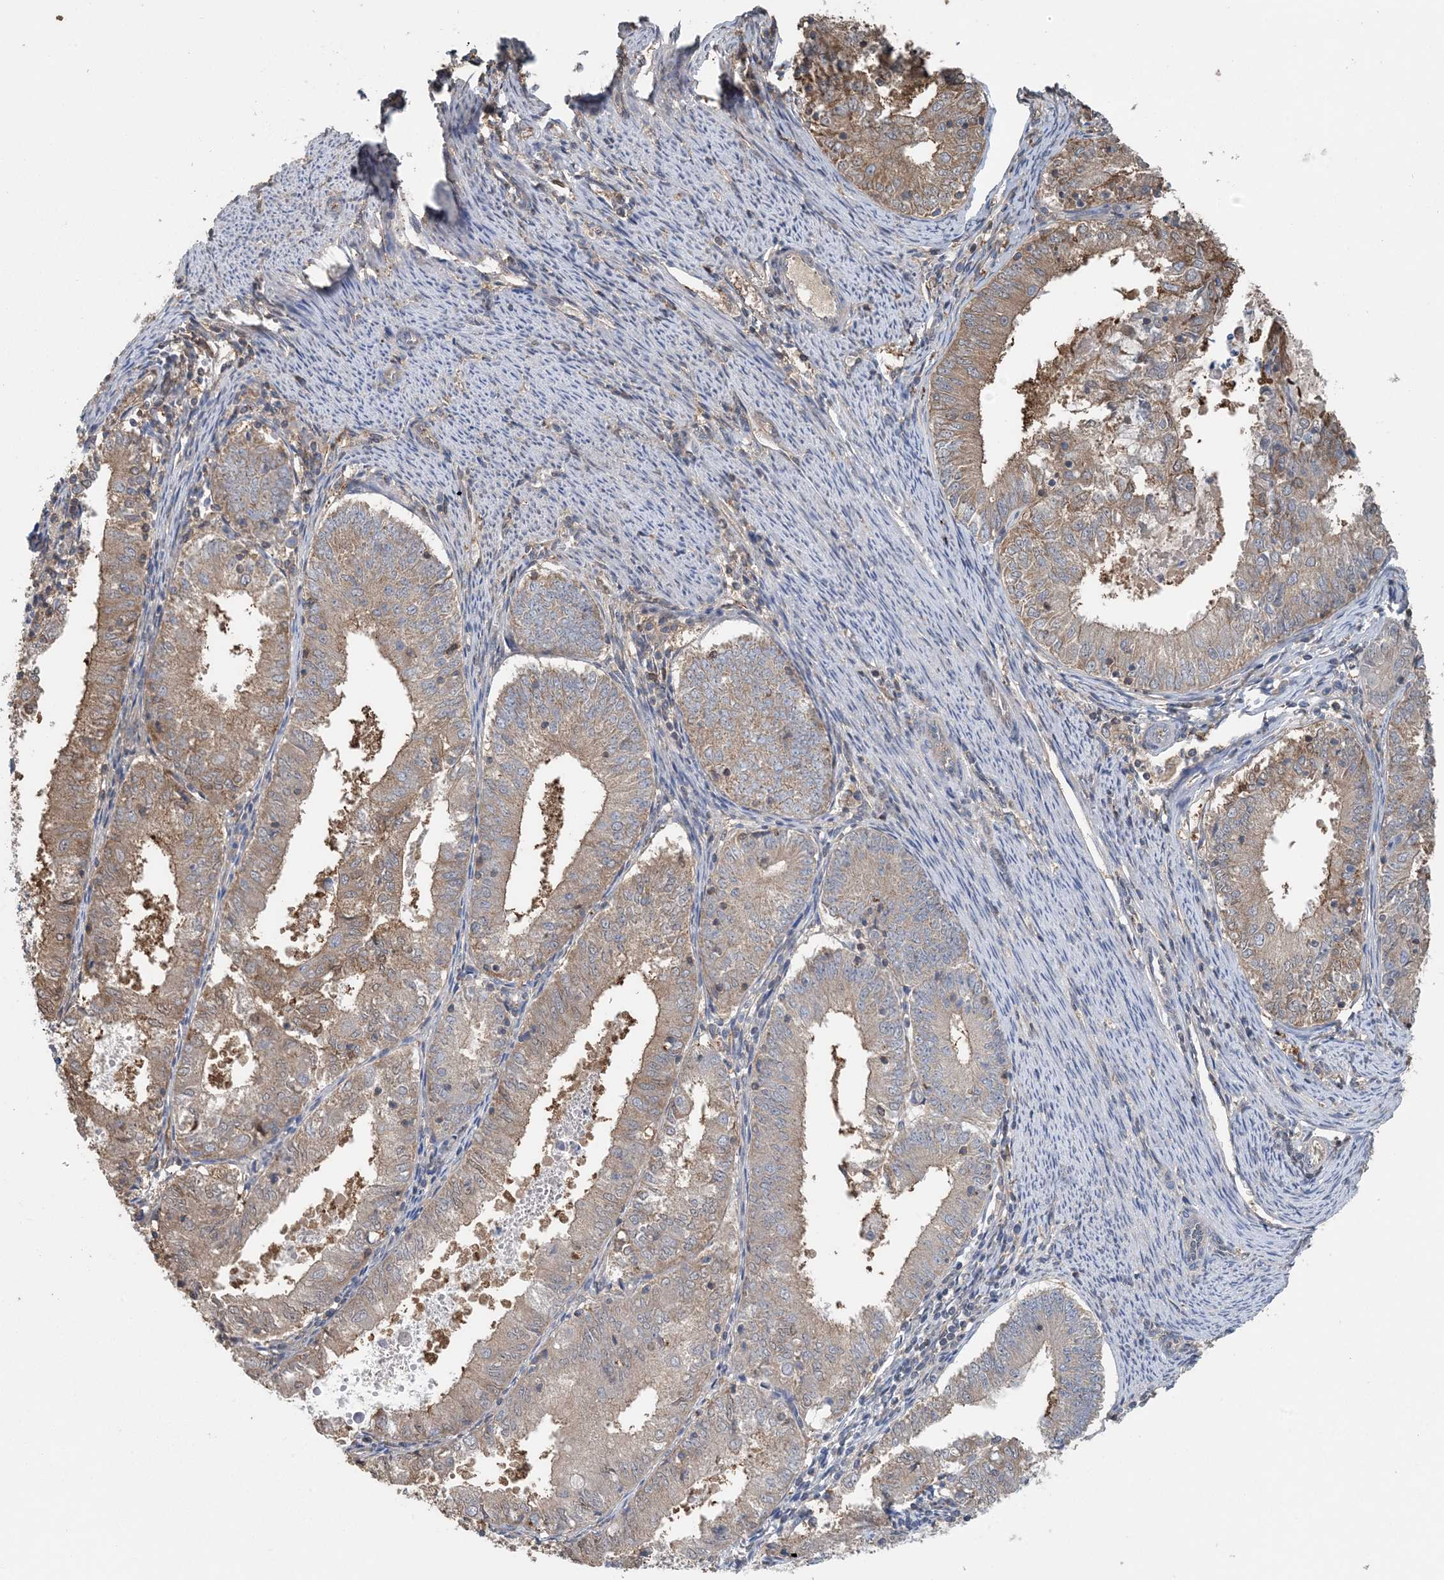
{"staining": {"intensity": "moderate", "quantity": "25%-75%", "location": "cytoplasmic/membranous"}, "tissue": "endometrial cancer", "cell_type": "Tumor cells", "image_type": "cancer", "snomed": [{"axis": "morphology", "description": "Adenocarcinoma, NOS"}, {"axis": "topography", "description": "Endometrium"}], "caption": "Endometrial cancer (adenocarcinoma) stained for a protein (brown) shows moderate cytoplasmic/membranous positive staining in about 25%-75% of tumor cells.", "gene": "HIKESHI", "patient": {"sex": "female", "age": 57}}